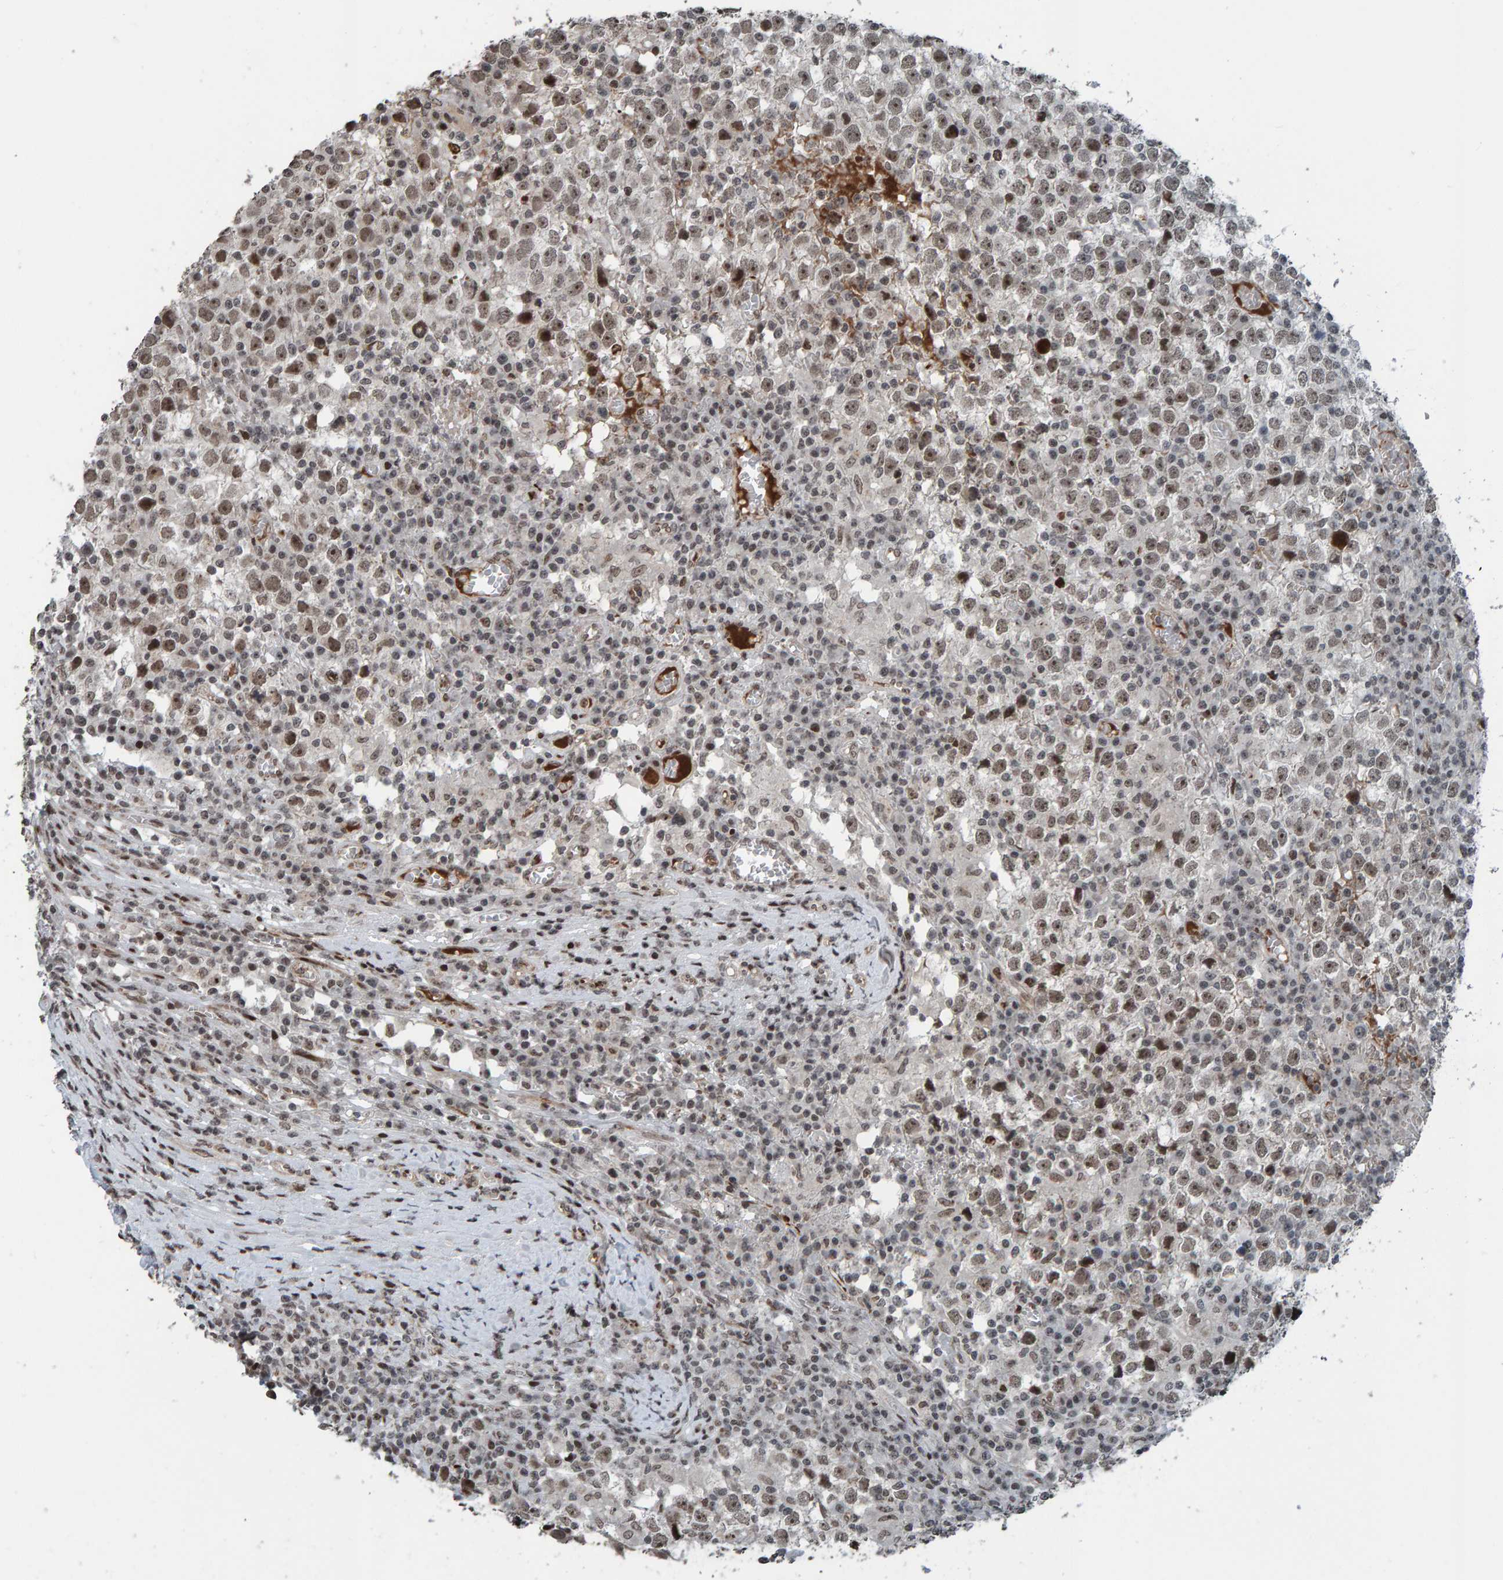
{"staining": {"intensity": "weak", "quantity": ">75%", "location": "nuclear"}, "tissue": "testis cancer", "cell_type": "Tumor cells", "image_type": "cancer", "snomed": [{"axis": "morphology", "description": "Seminoma, NOS"}, {"axis": "topography", "description": "Testis"}], "caption": "Protein expression analysis of human testis cancer (seminoma) reveals weak nuclear staining in about >75% of tumor cells.", "gene": "ZNF366", "patient": {"sex": "male", "age": 65}}